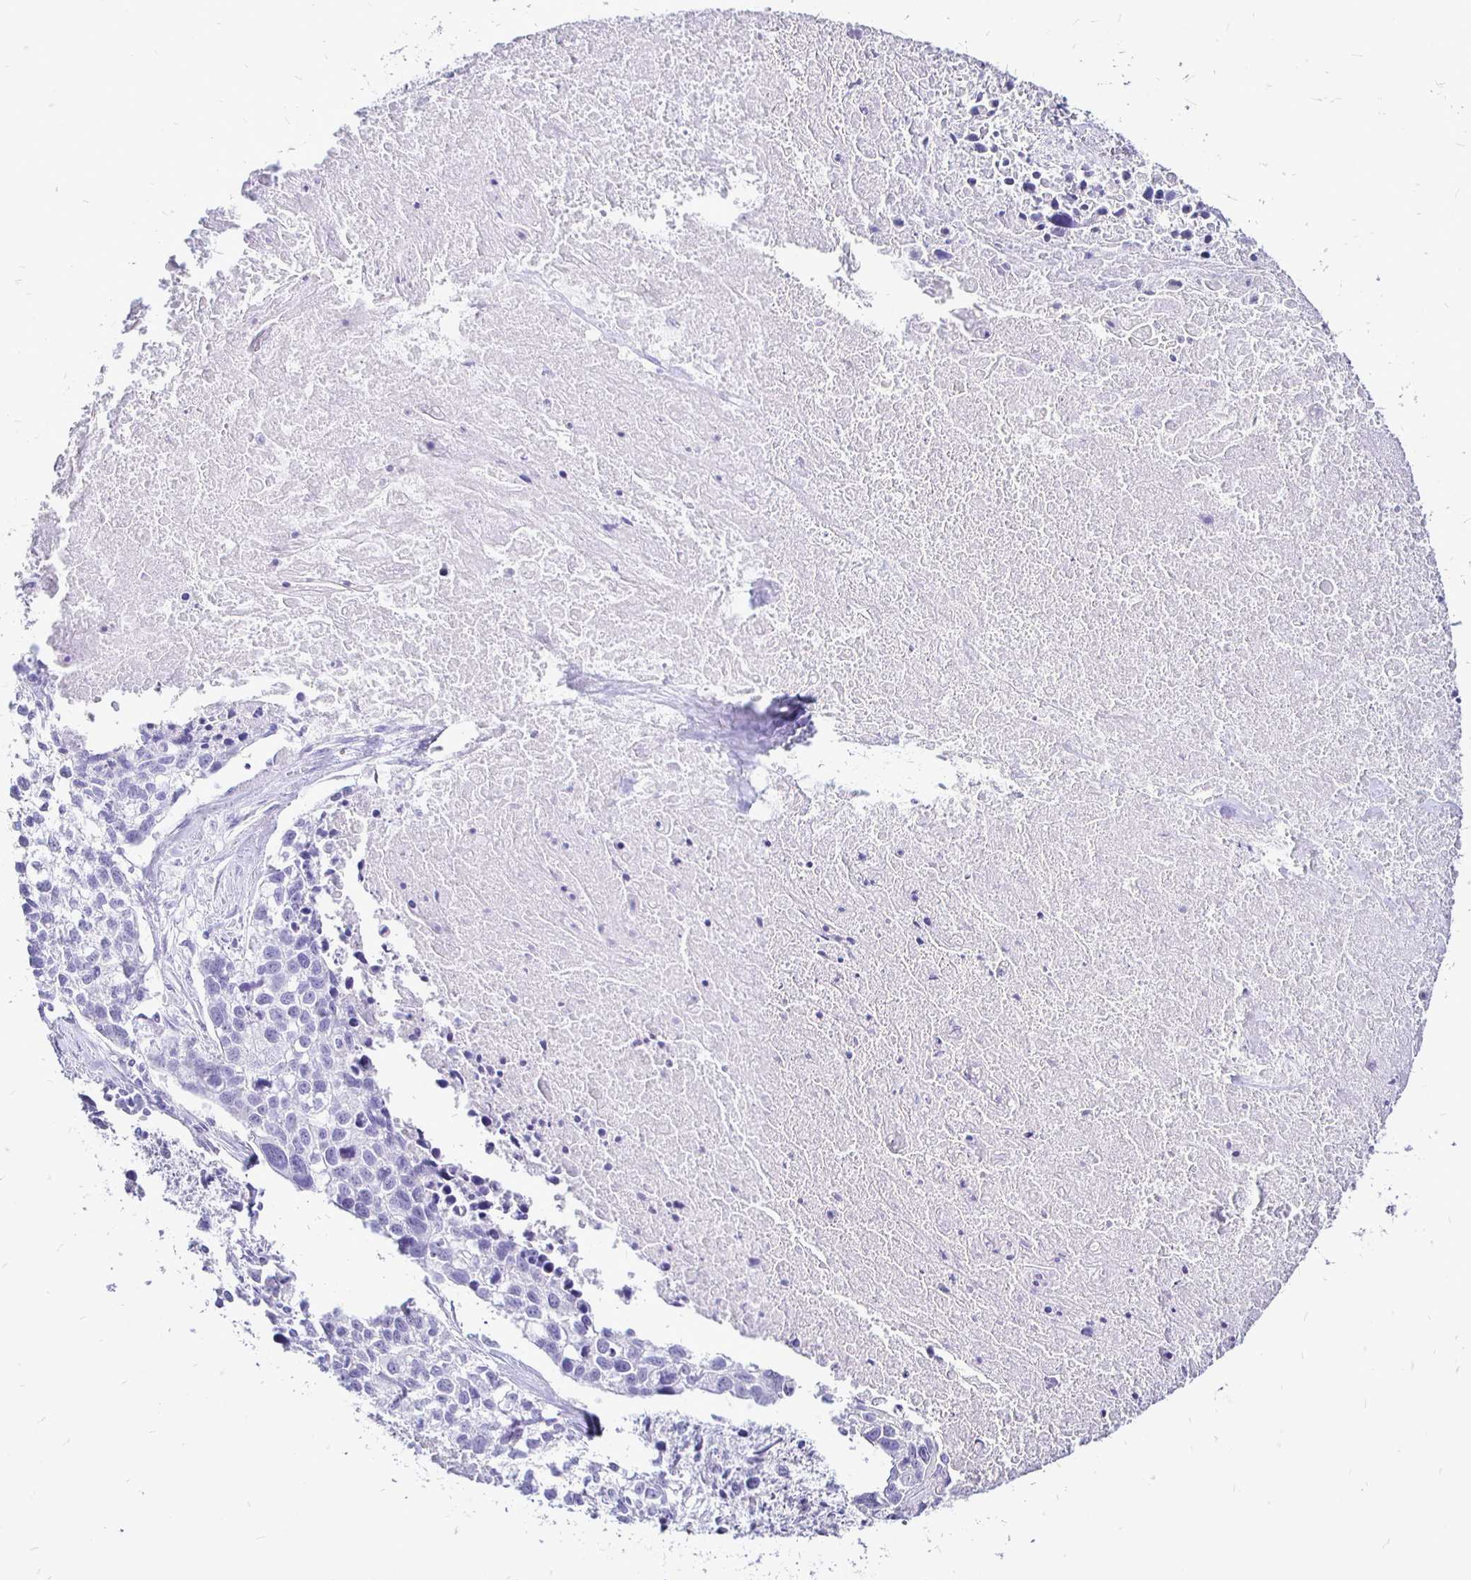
{"staining": {"intensity": "negative", "quantity": "none", "location": "none"}, "tissue": "lung cancer", "cell_type": "Tumor cells", "image_type": "cancer", "snomed": [{"axis": "morphology", "description": "Squamous cell carcinoma, NOS"}, {"axis": "topography", "description": "Lung"}], "caption": "DAB (3,3'-diaminobenzidine) immunohistochemical staining of lung cancer reveals no significant staining in tumor cells.", "gene": "IRGC", "patient": {"sex": "male", "age": 74}}